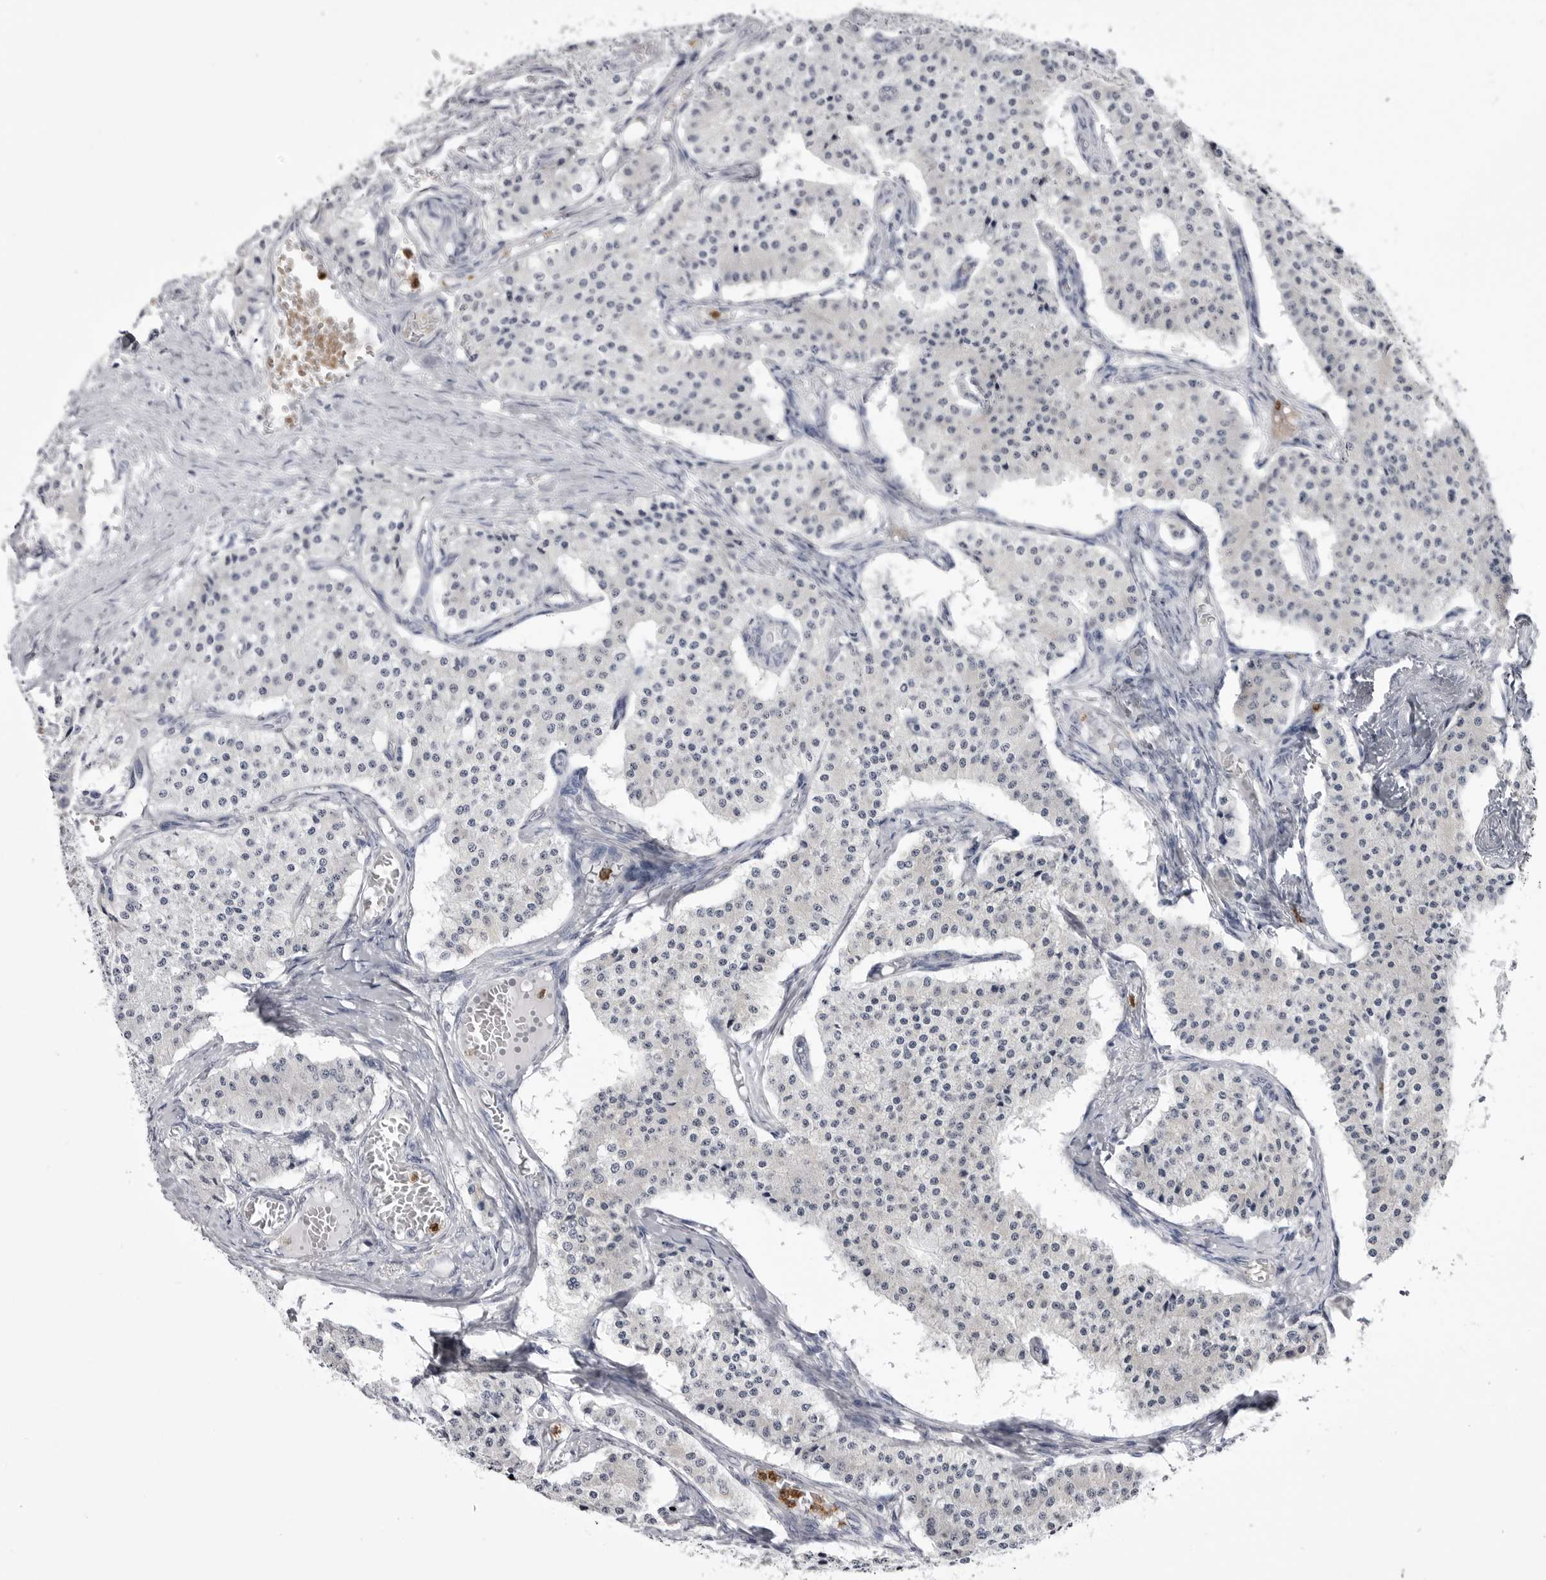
{"staining": {"intensity": "negative", "quantity": "none", "location": "none"}, "tissue": "carcinoid", "cell_type": "Tumor cells", "image_type": "cancer", "snomed": [{"axis": "morphology", "description": "Carcinoid, malignant, NOS"}, {"axis": "topography", "description": "Colon"}], "caption": "Photomicrograph shows no protein positivity in tumor cells of carcinoid tissue.", "gene": "STAP2", "patient": {"sex": "female", "age": 52}}